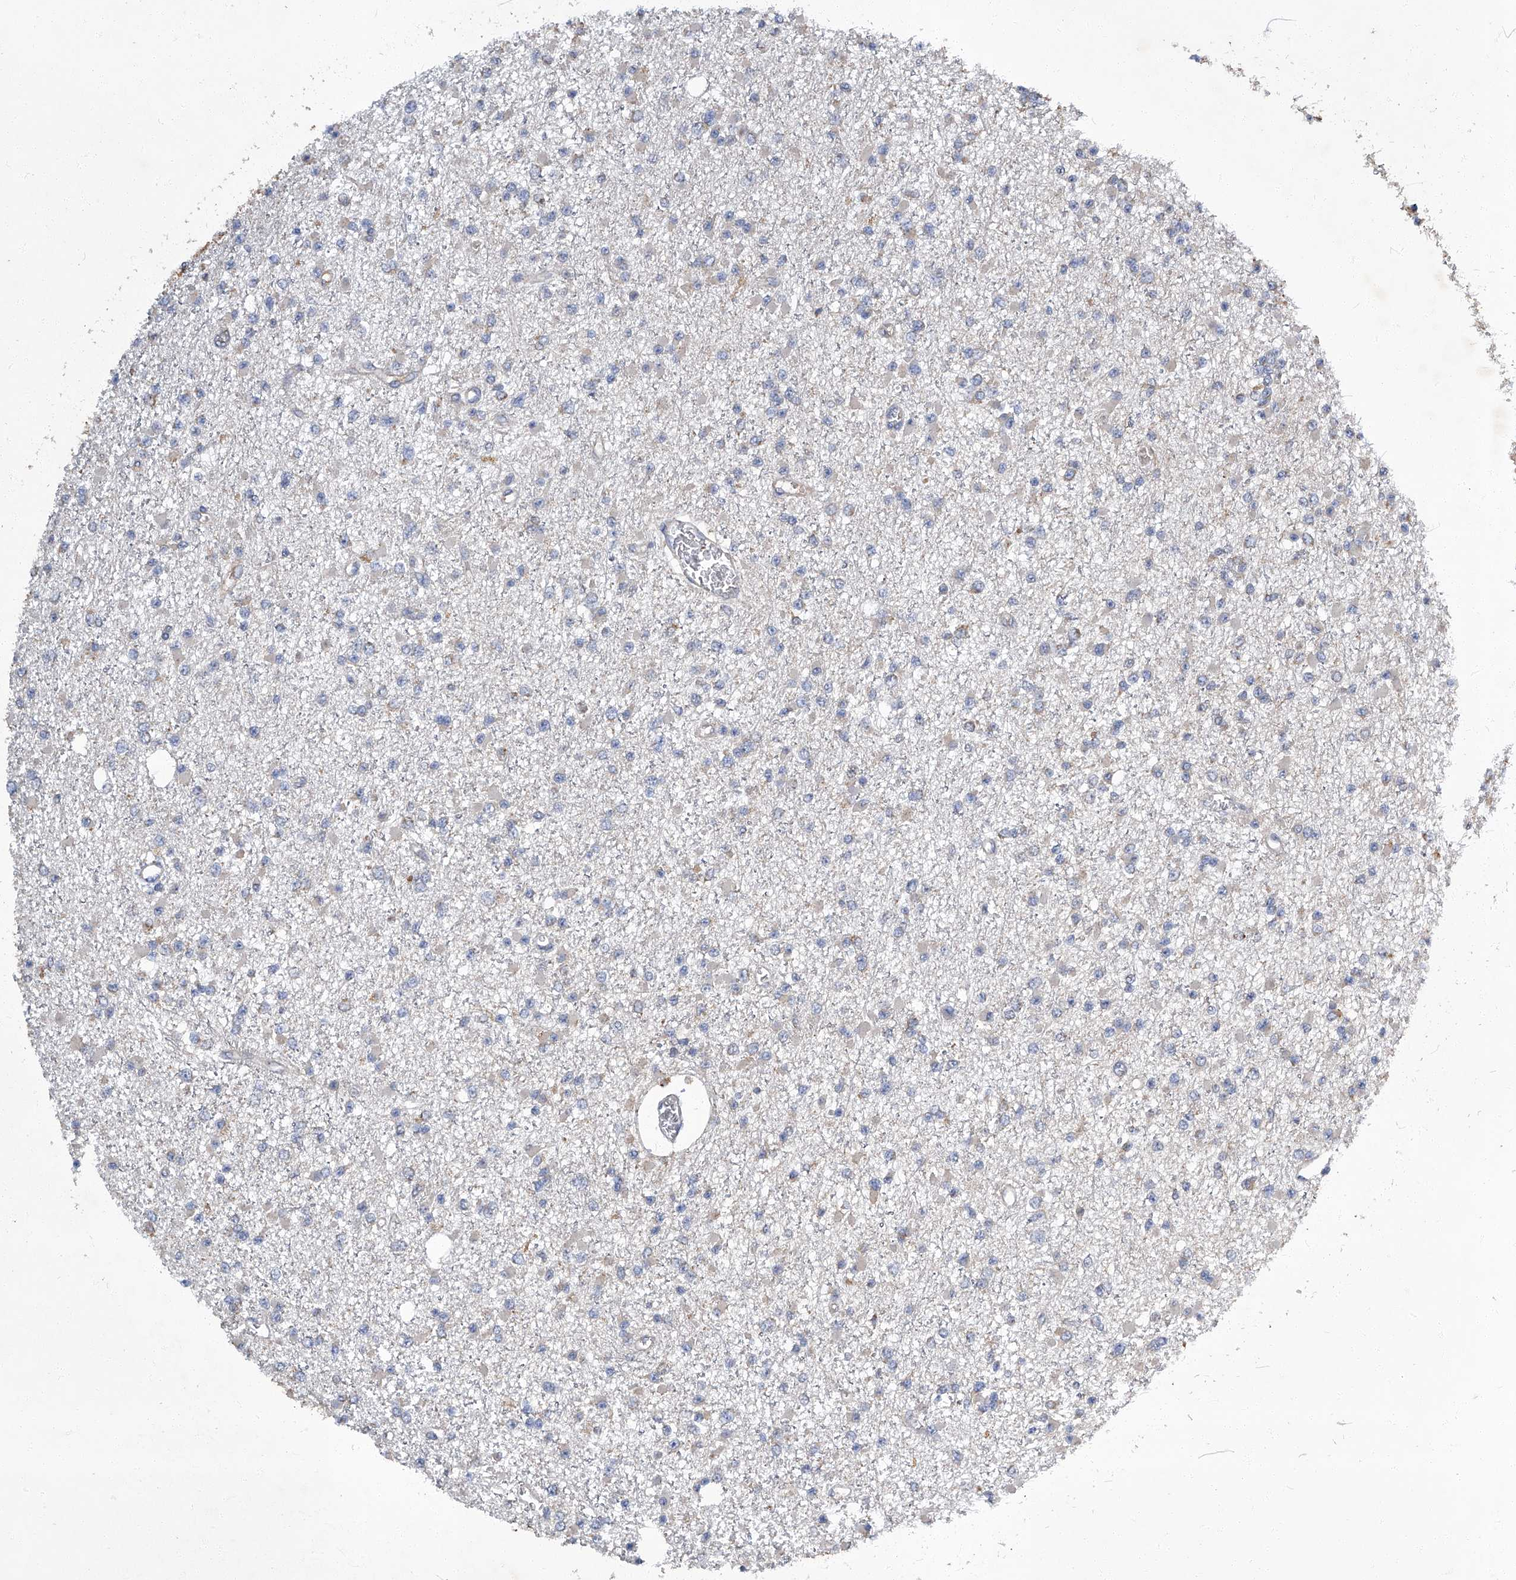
{"staining": {"intensity": "negative", "quantity": "none", "location": "none"}, "tissue": "glioma", "cell_type": "Tumor cells", "image_type": "cancer", "snomed": [{"axis": "morphology", "description": "Glioma, malignant, Low grade"}, {"axis": "topography", "description": "Brain"}], "caption": "High power microscopy image of an IHC histopathology image of glioma, revealing no significant positivity in tumor cells. (DAB immunohistochemistry (IHC), high magnification).", "gene": "TNFRSF13B", "patient": {"sex": "female", "age": 22}}